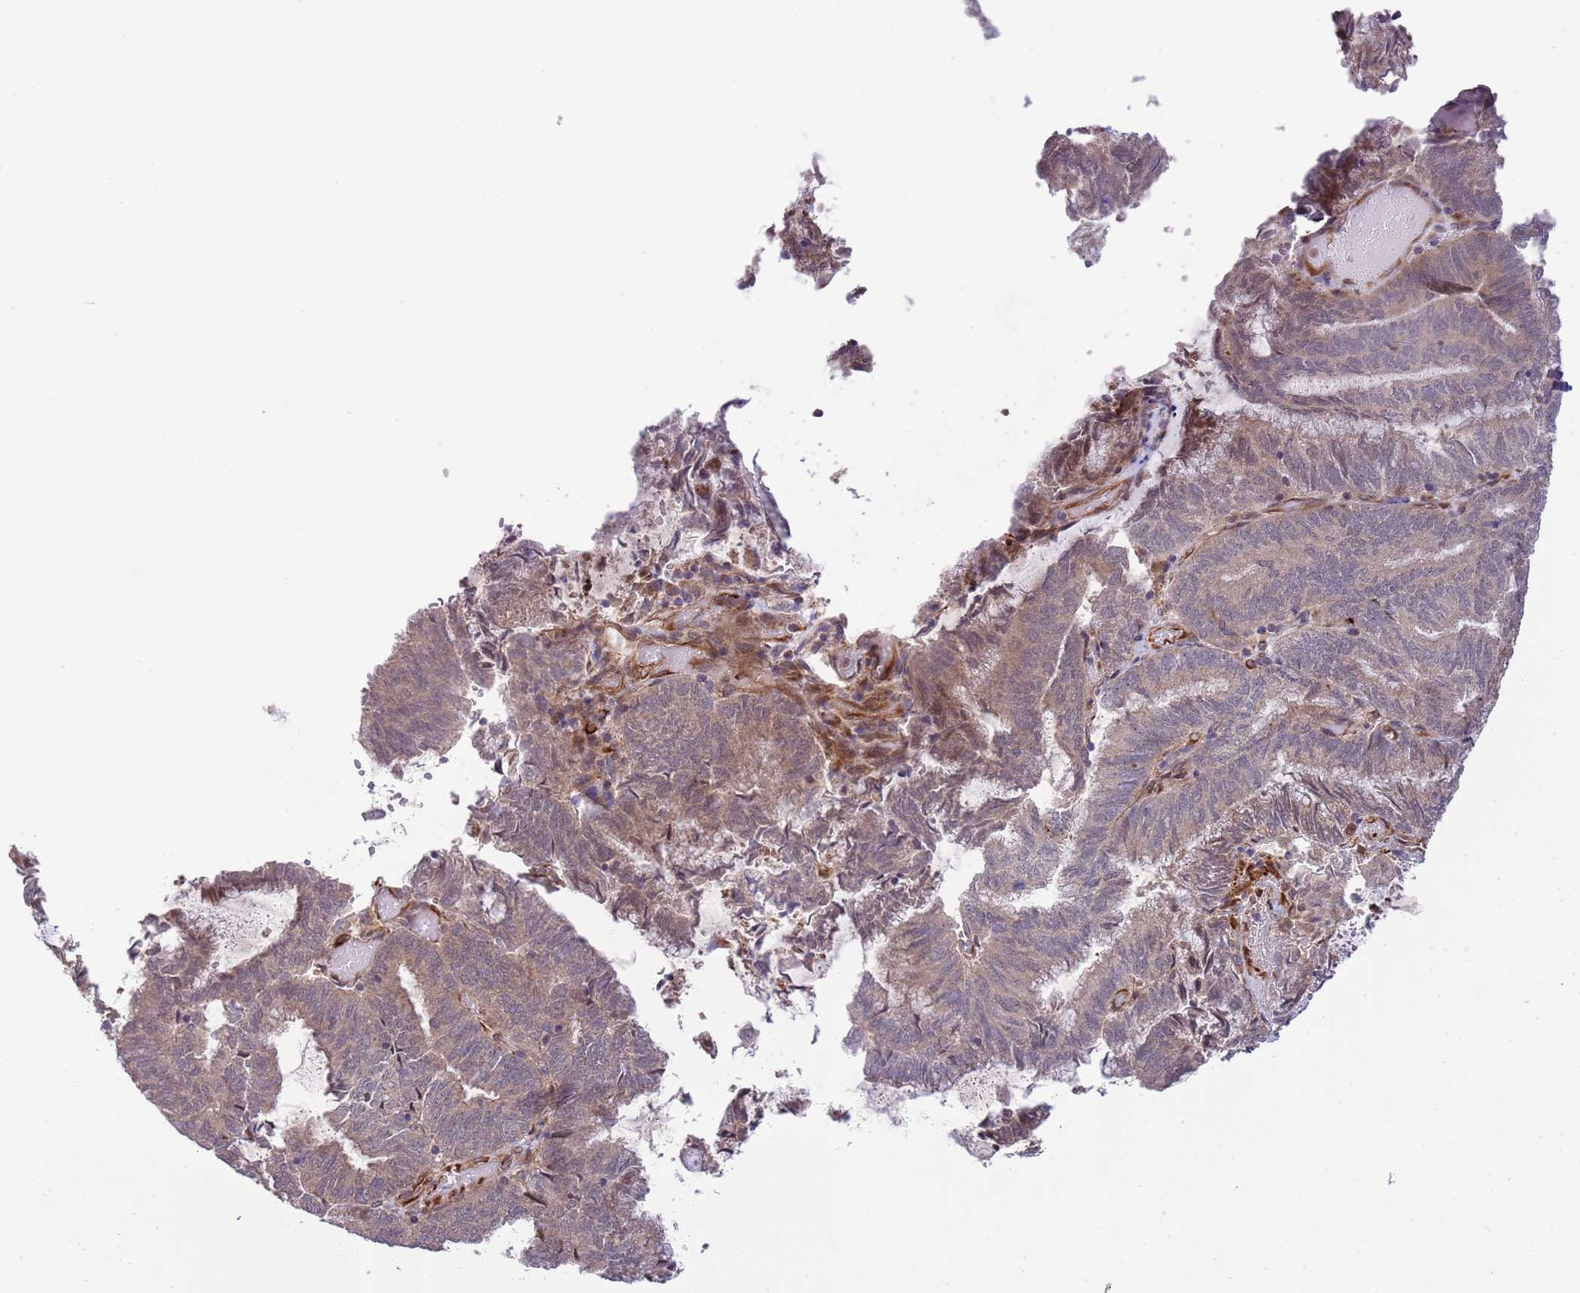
{"staining": {"intensity": "weak", "quantity": "25%-75%", "location": "cytoplasmic/membranous"}, "tissue": "endometrial cancer", "cell_type": "Tumor cells", "image_type": "cancer", "snomed": [{"axis": "morphology", "description": "Adenocarcinoma, NOS"}, {"axis": "topography", "description": "Endometrium"}], "caption": "IHC (DAB) staining of human endometrial adenocarcinoma displays weak cytoplasmic/membranous protein staining in approximately 25%-75% of tumor cells.", "gene": "NEK3", "patient": {"sex": "female", "age": 80}}